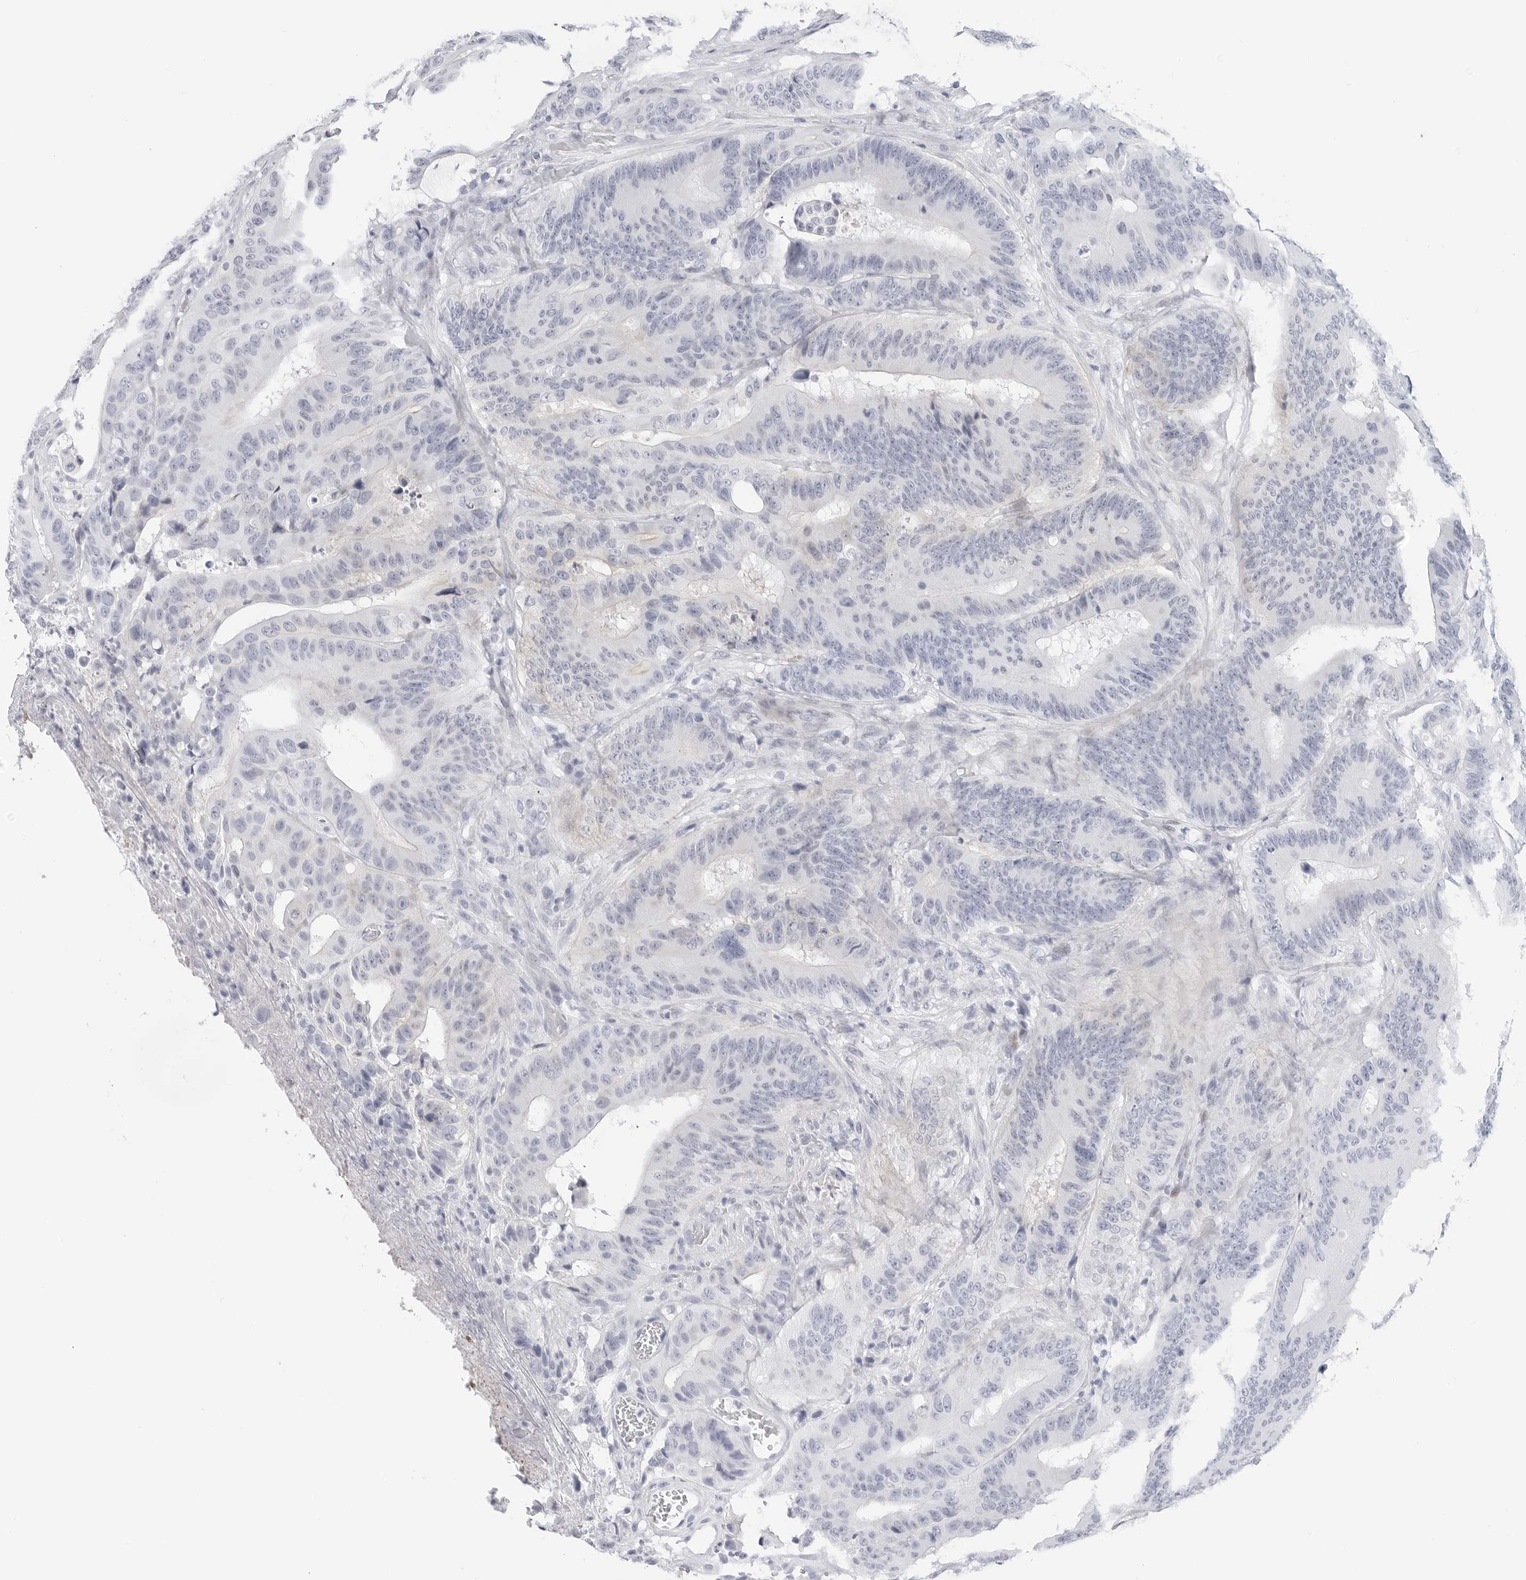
{"staining": {"intensity": "negative", "quantity": "none", "location": "none"}, "tissue": "colorectal cancer", "cell_type": "Tumor cells", "image_type": "cancer", "snomed": [{"axis": "morphology", "description": "Adenocarcinoma, NOS"}, {"axis": "topography", "description": "Colon"}], "caption": "Tumor cells show no significant protein staining in colorectal cancer (adenocarcinoma).", "gene": "SLC19A1", "patient": {"sex": "male", "age": 83}}